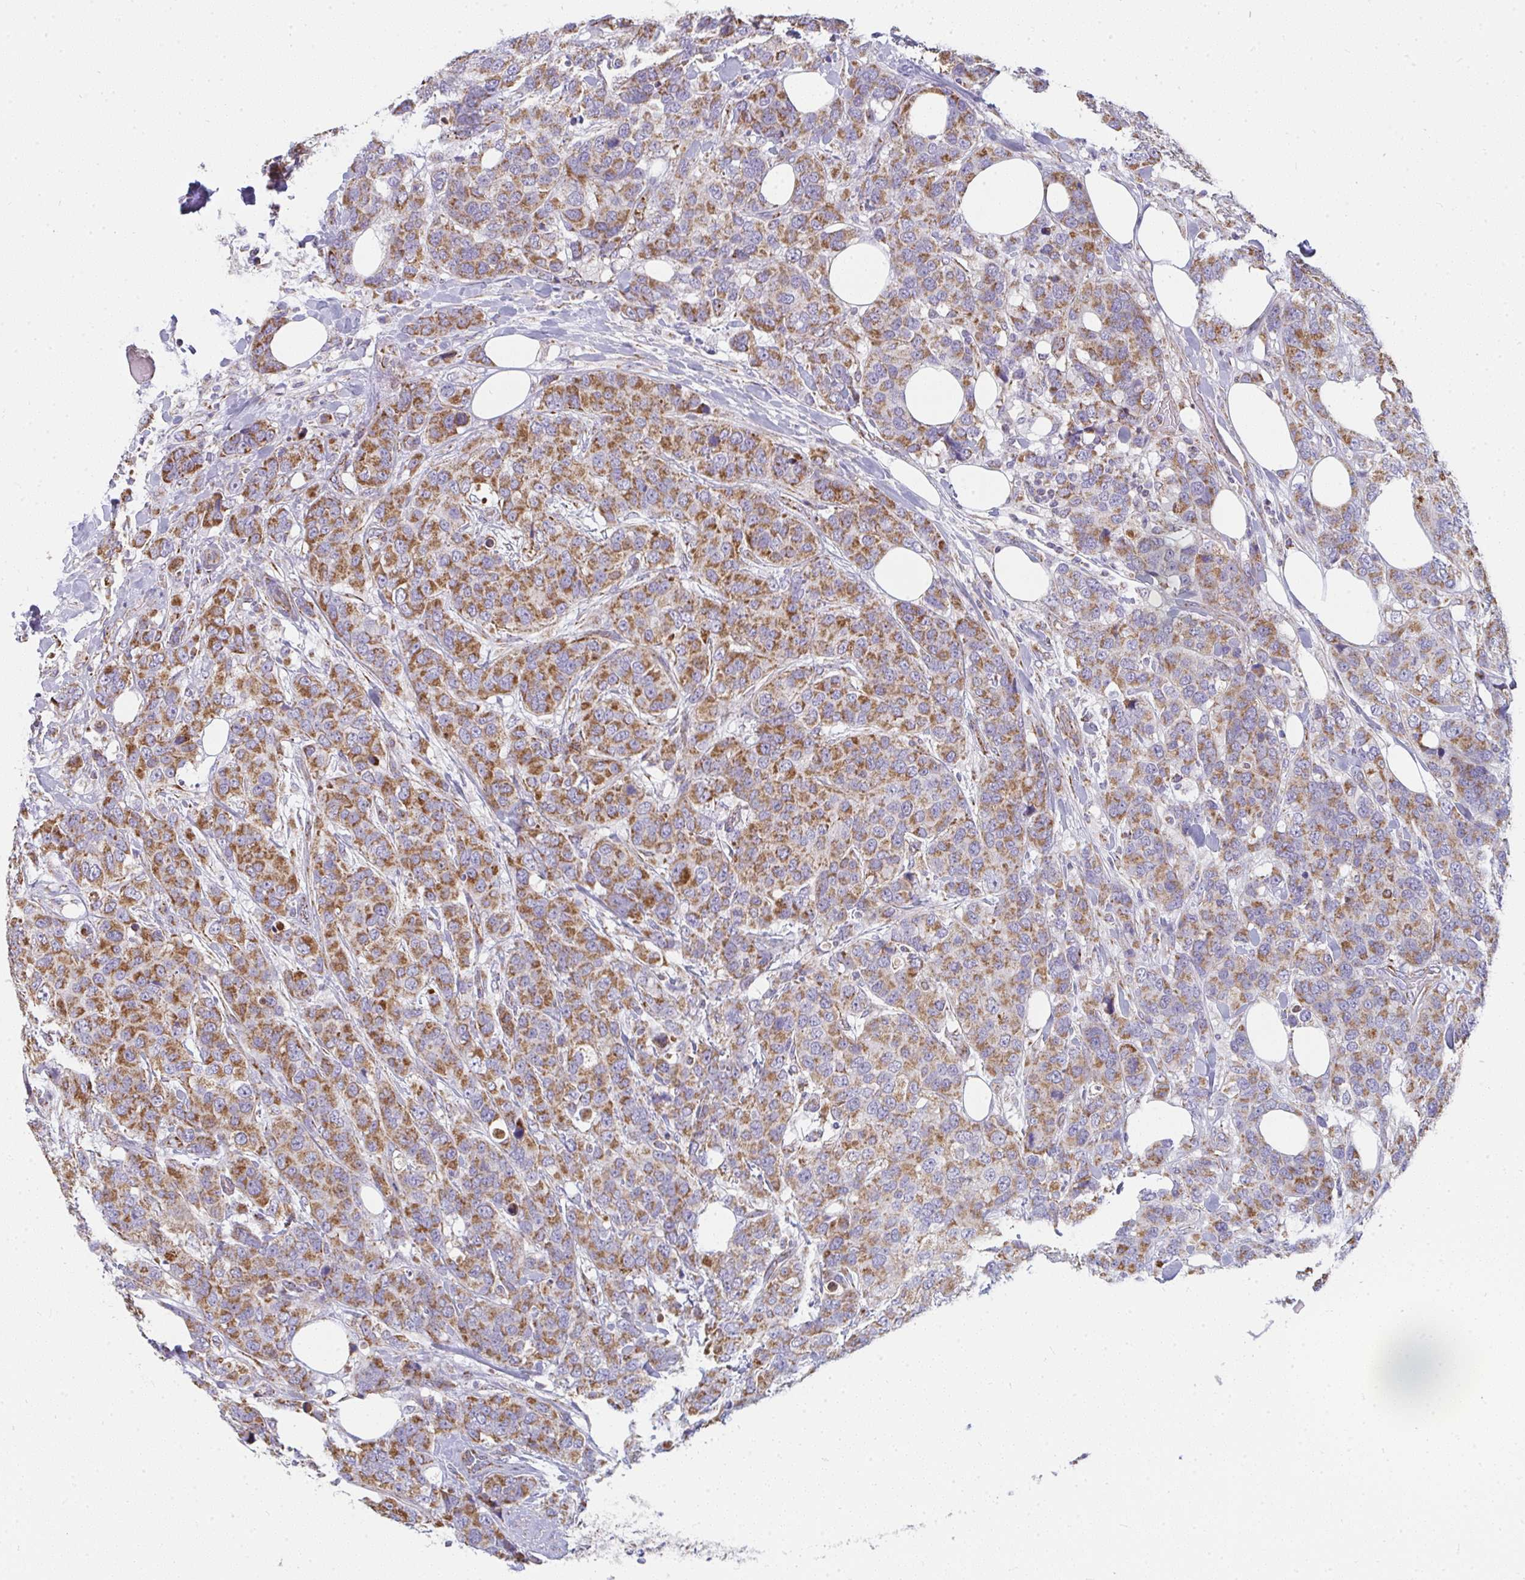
{"staining": {"intensity": "moderate", "quantity": ">75%", "location": "cytoplasmic/membranous"}, "tissue": "breast cancer", "cell_type": "Tumor cells", "image_type": "cancer", "snomed": [{"axis": "morphology", "description": "Lobular carcinoma"}, {"axis": "topography", "description": "Breast"}], "caption": "Immunohistochemical staining of lobular carcinoma (breast) displays medium levels of moderate cytoplasmic/membranous staining in about >75% of tumor cells.", "gene": "FAHD1", "patient": {"sex": "female", "age": 59}}